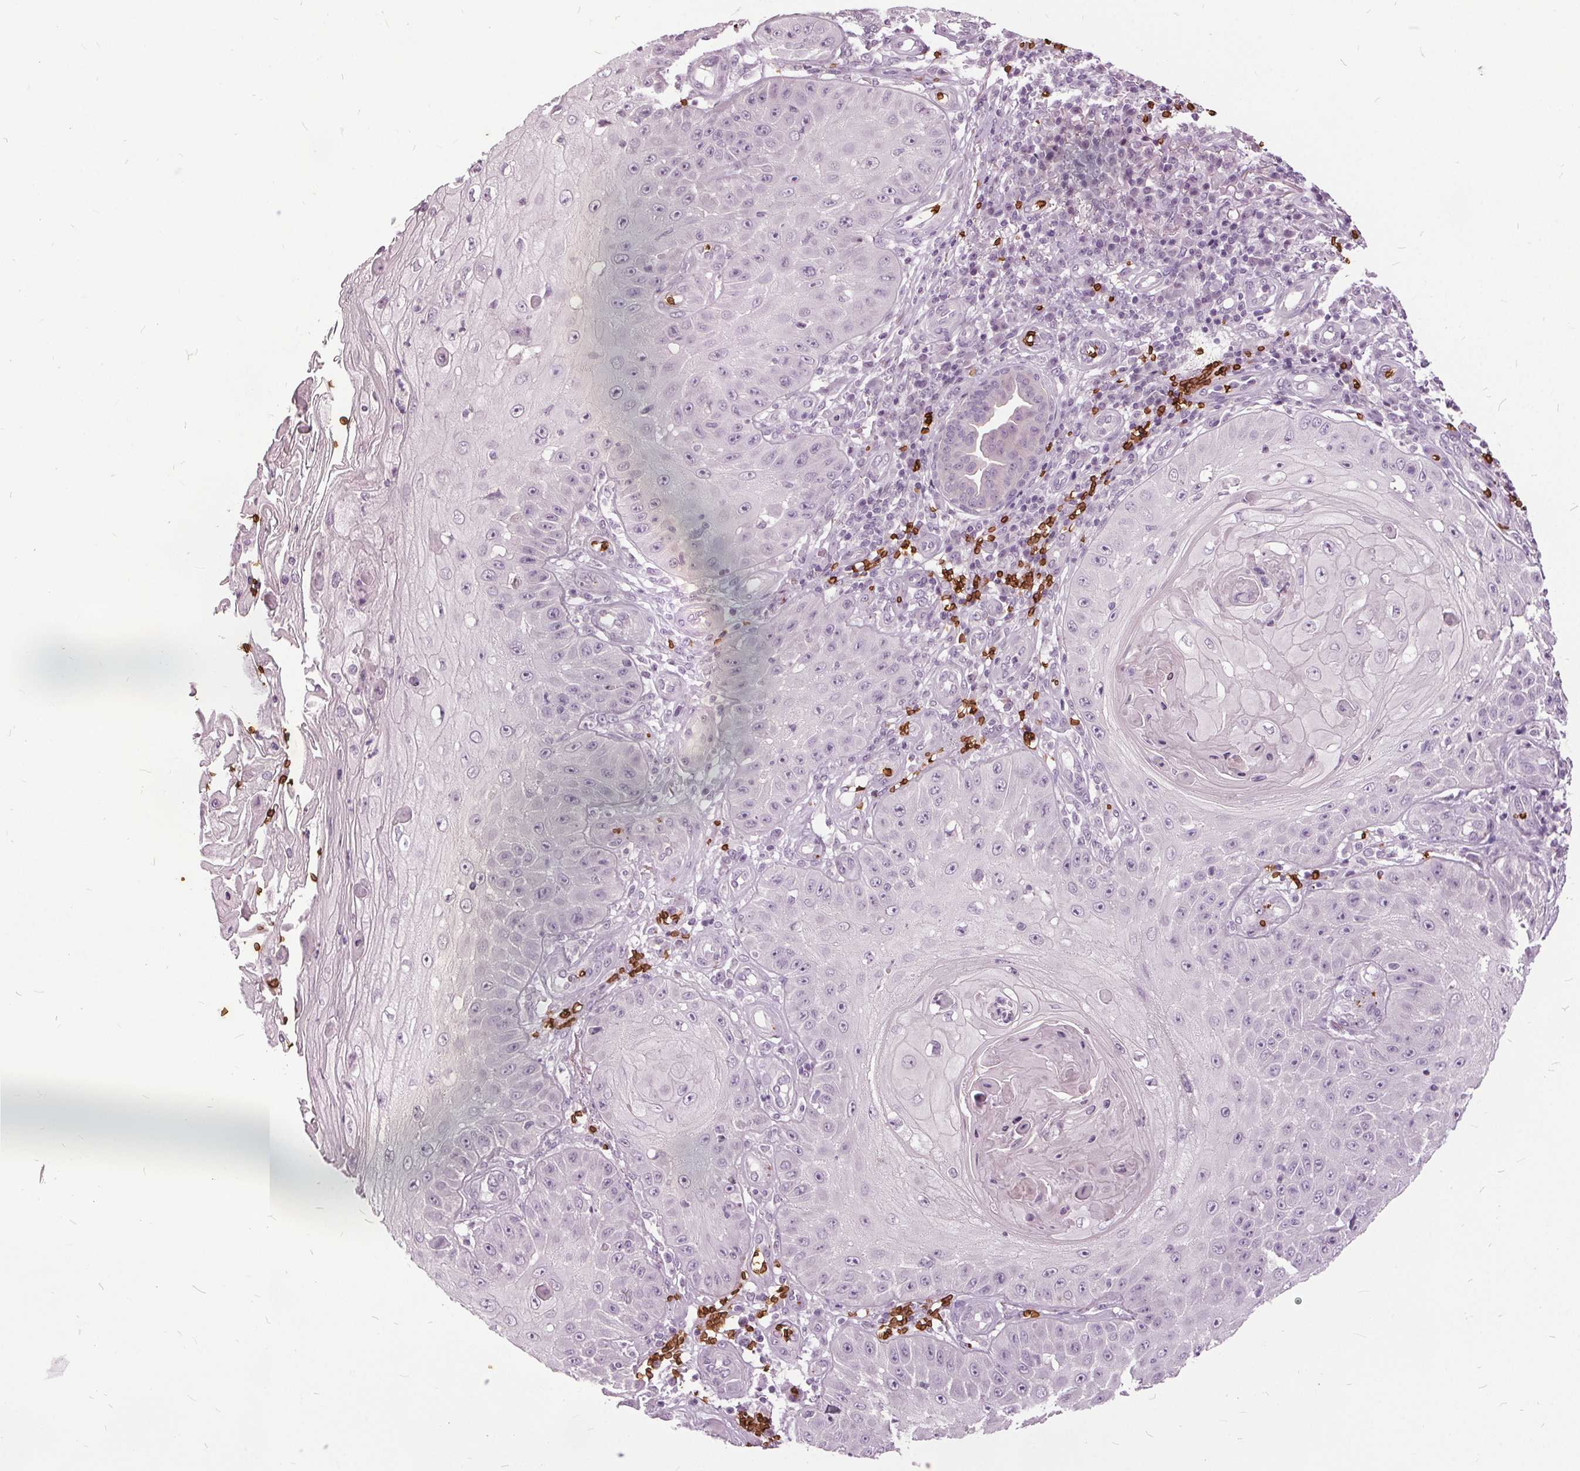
{"staining": {"intensity": "negative", "quantity": "none", "location": "none"}, "tissue": "skin cancer", "cell_type": "Tumor cells", "image_type": "cancer", "snomed": [{"axis": "morphology", "description": "Squamous cell carcinoma, NOS"}, {"axis": "topography", "description": "Skin"}], "caption": "Immunohistochemistry of squamous cell carcinoma (skin) displays no positivity in tumor cells.", "gene": "SLC4A1", "patient": {"sex": "male", "age": 70}}